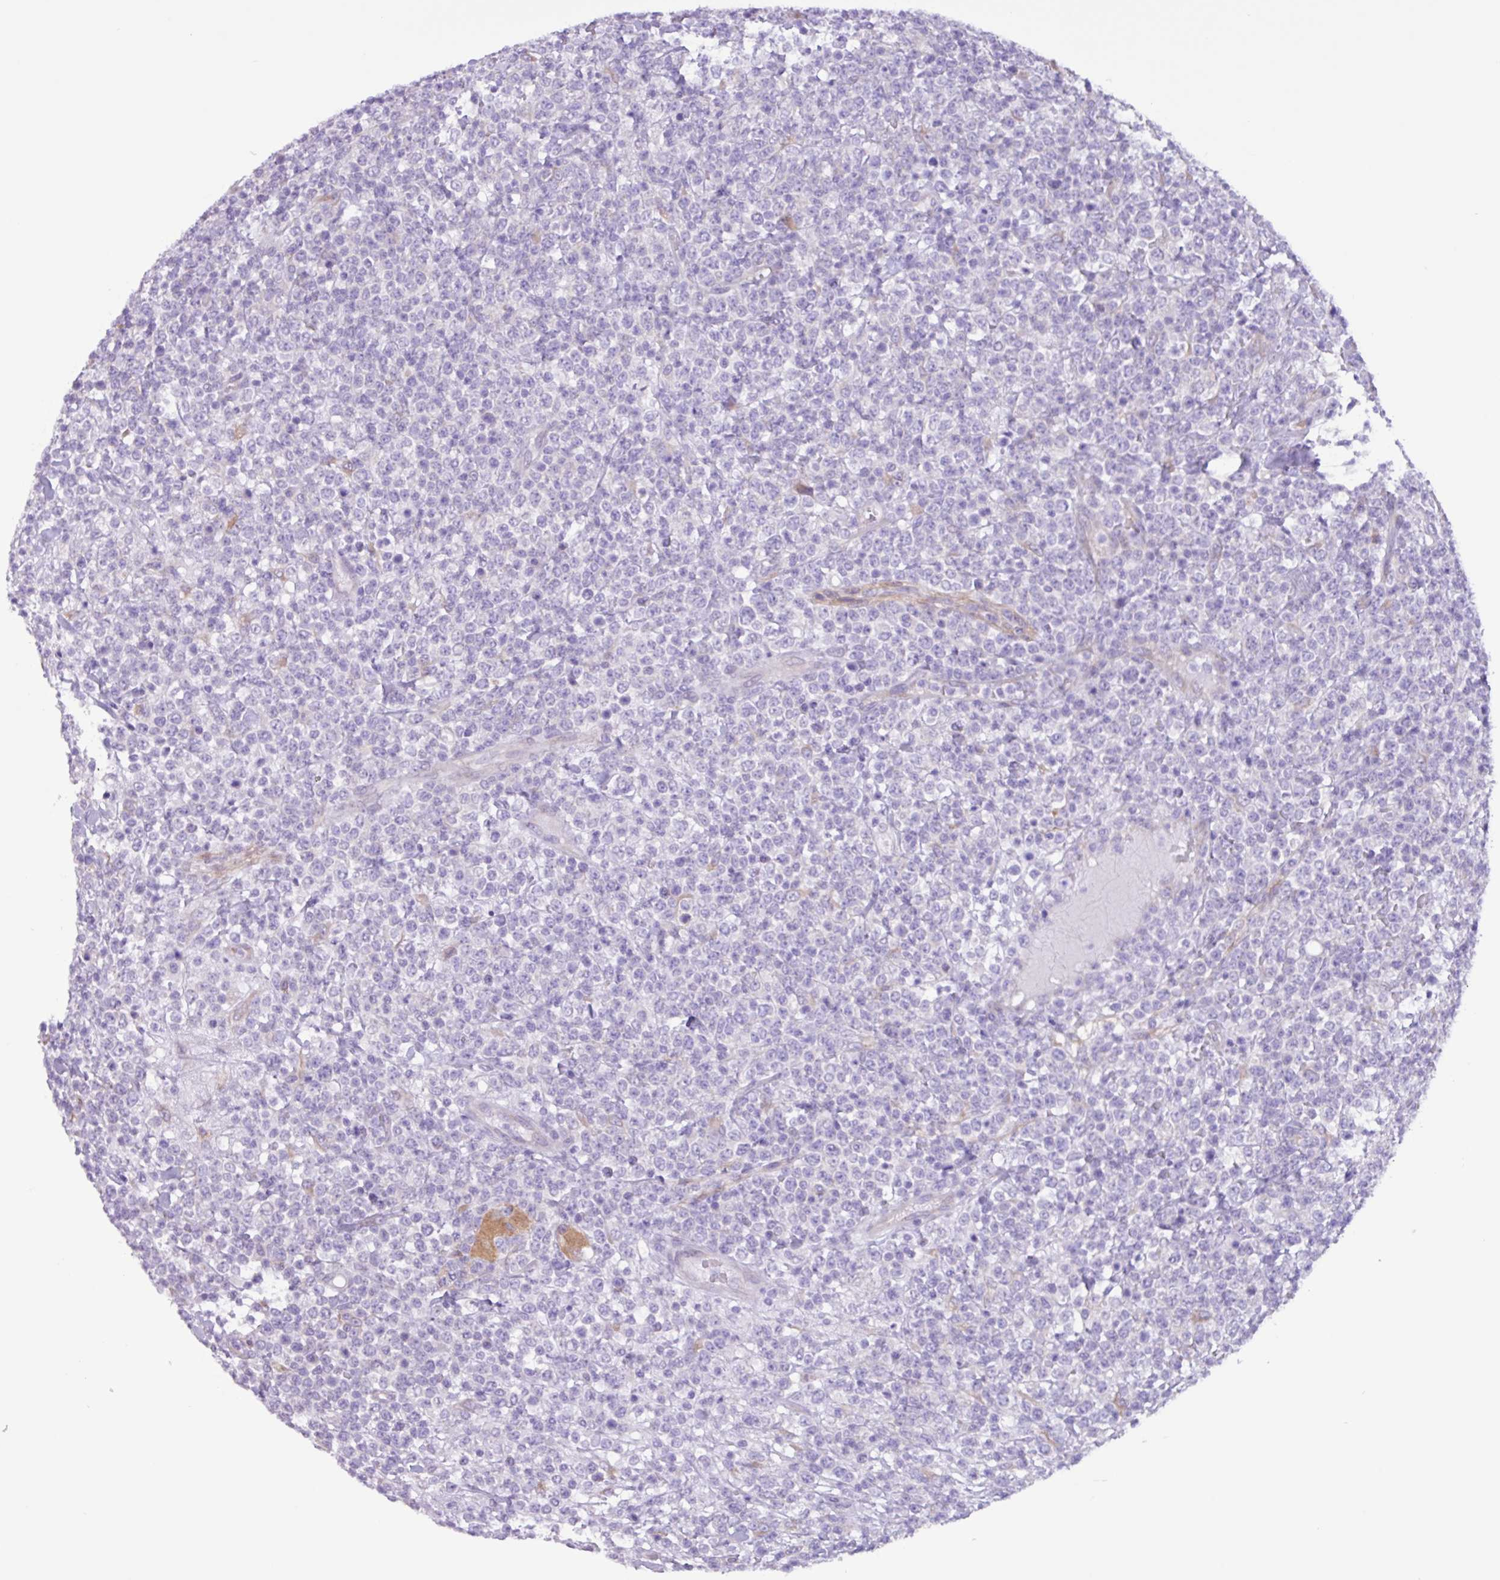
{"staining": {"intensity": "negative", "quantity": "none", "location": "none"}, "tissue": "lymphoma", "cell_type": "Tumor cells", "image_type": "cancer", "snomed": [{"axis": "morphology", "description": "Malignant lymphoma, non-Hodgkin's type, High grade"}, {"axis": "topography", "description": "Colon"}], "caption": "Immunohistochemistry (IHC) of human high-grade malignant lymphoma, non-Hodgkin's type reveals no staining in tumor cells.", "gene": "SLC38A1", "patient": {"sex": "female", "age": 53}}